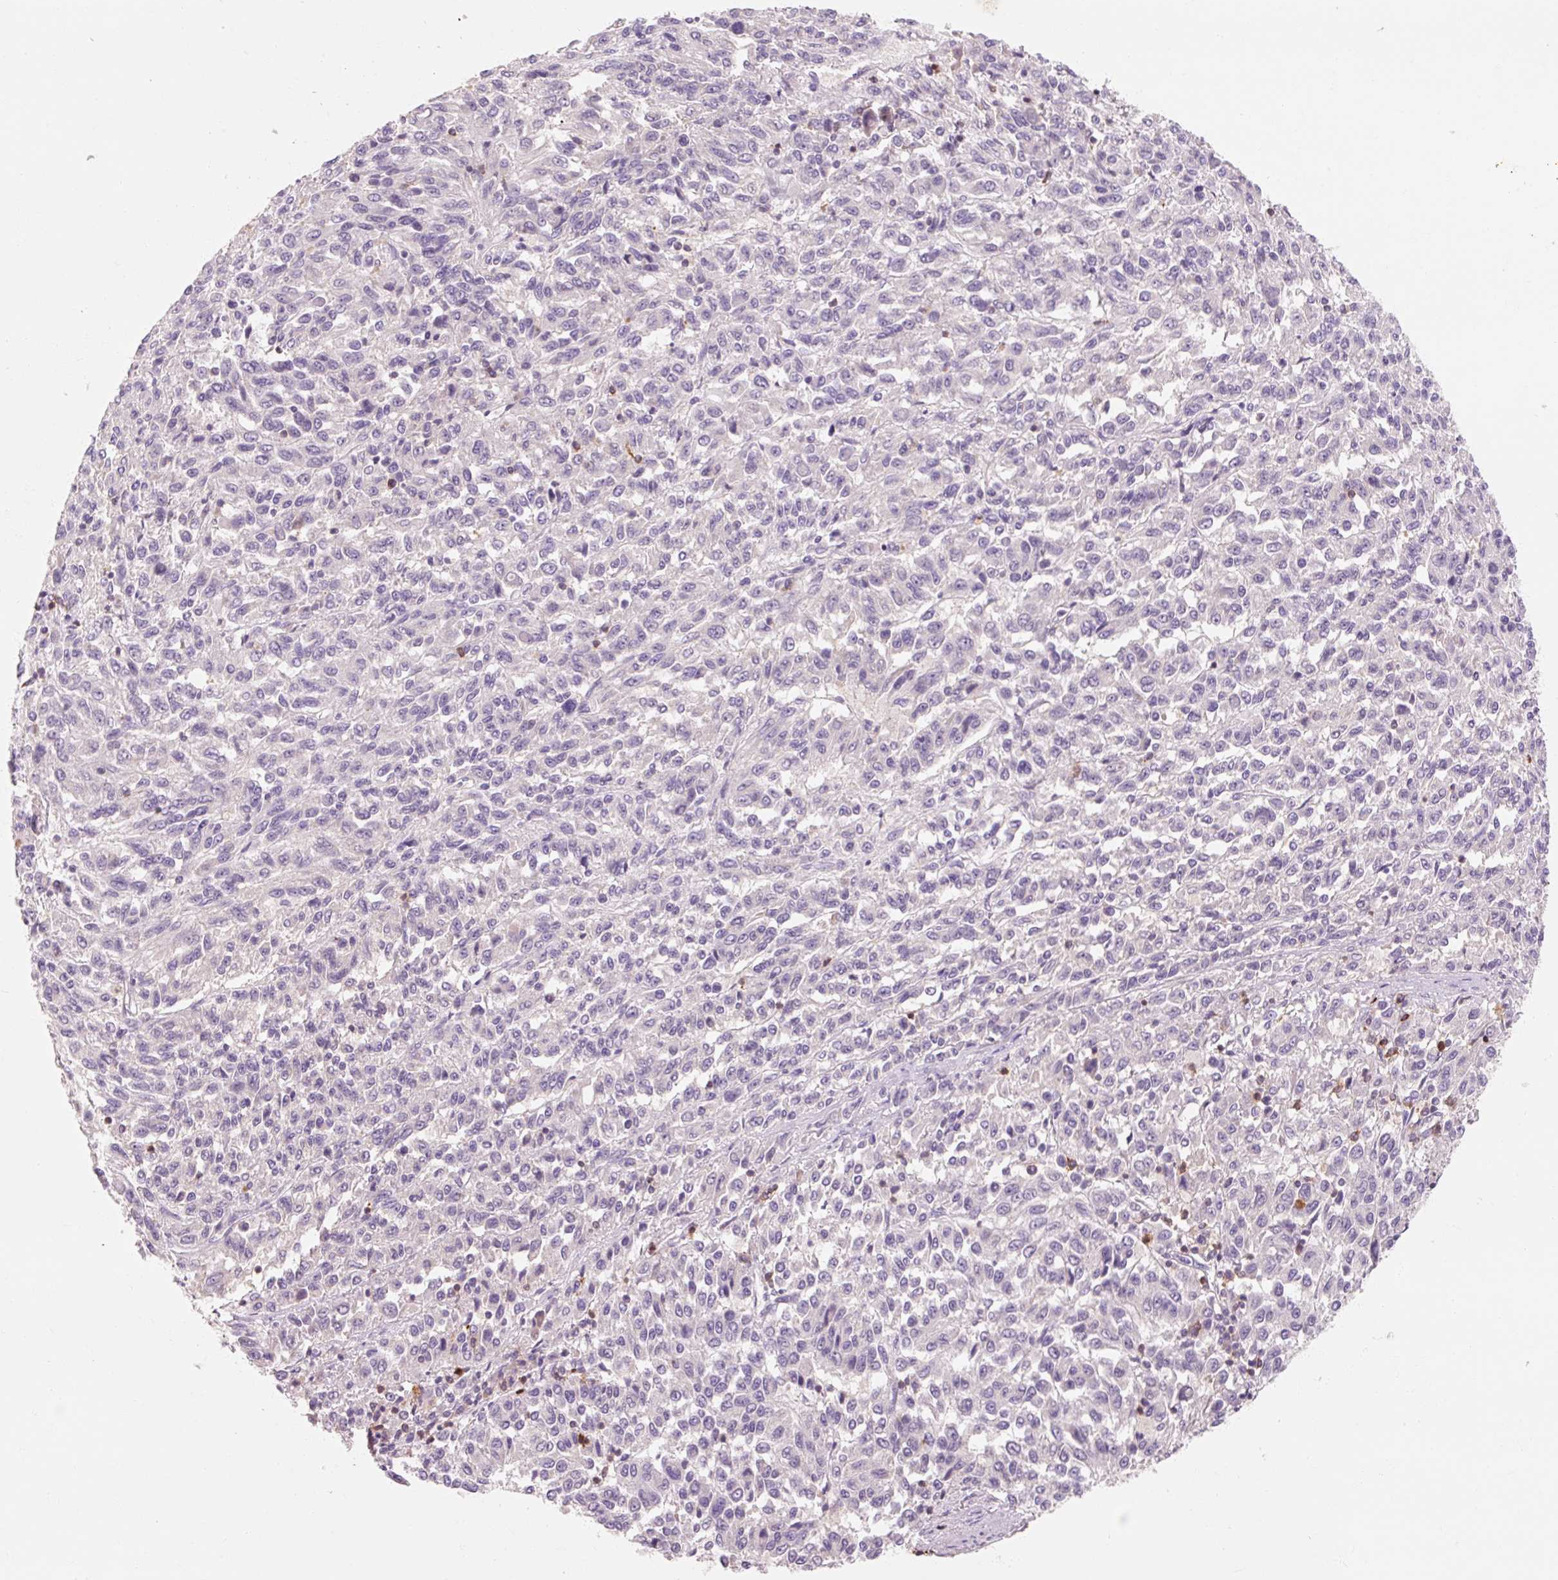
{"staining": {"intensity": "negative", "quantity": "none", "location": "none"}, "tissue": "melanoma", "cell_type": "Tumor cells", "image_type": "cancer", "snomed": [{"axis": "morphology", "description": "Malignant melanoma, Metastatic site"}, {"axis": "topography", "description": "Lung"}], "caption": "An immunohistochemistry (IHC) photomicrograph of melanoma is shown. There is no staining in tumor cells of melanoma.", "gene": "OR8K1", "patient": {"sex": "male", "age": 64}}